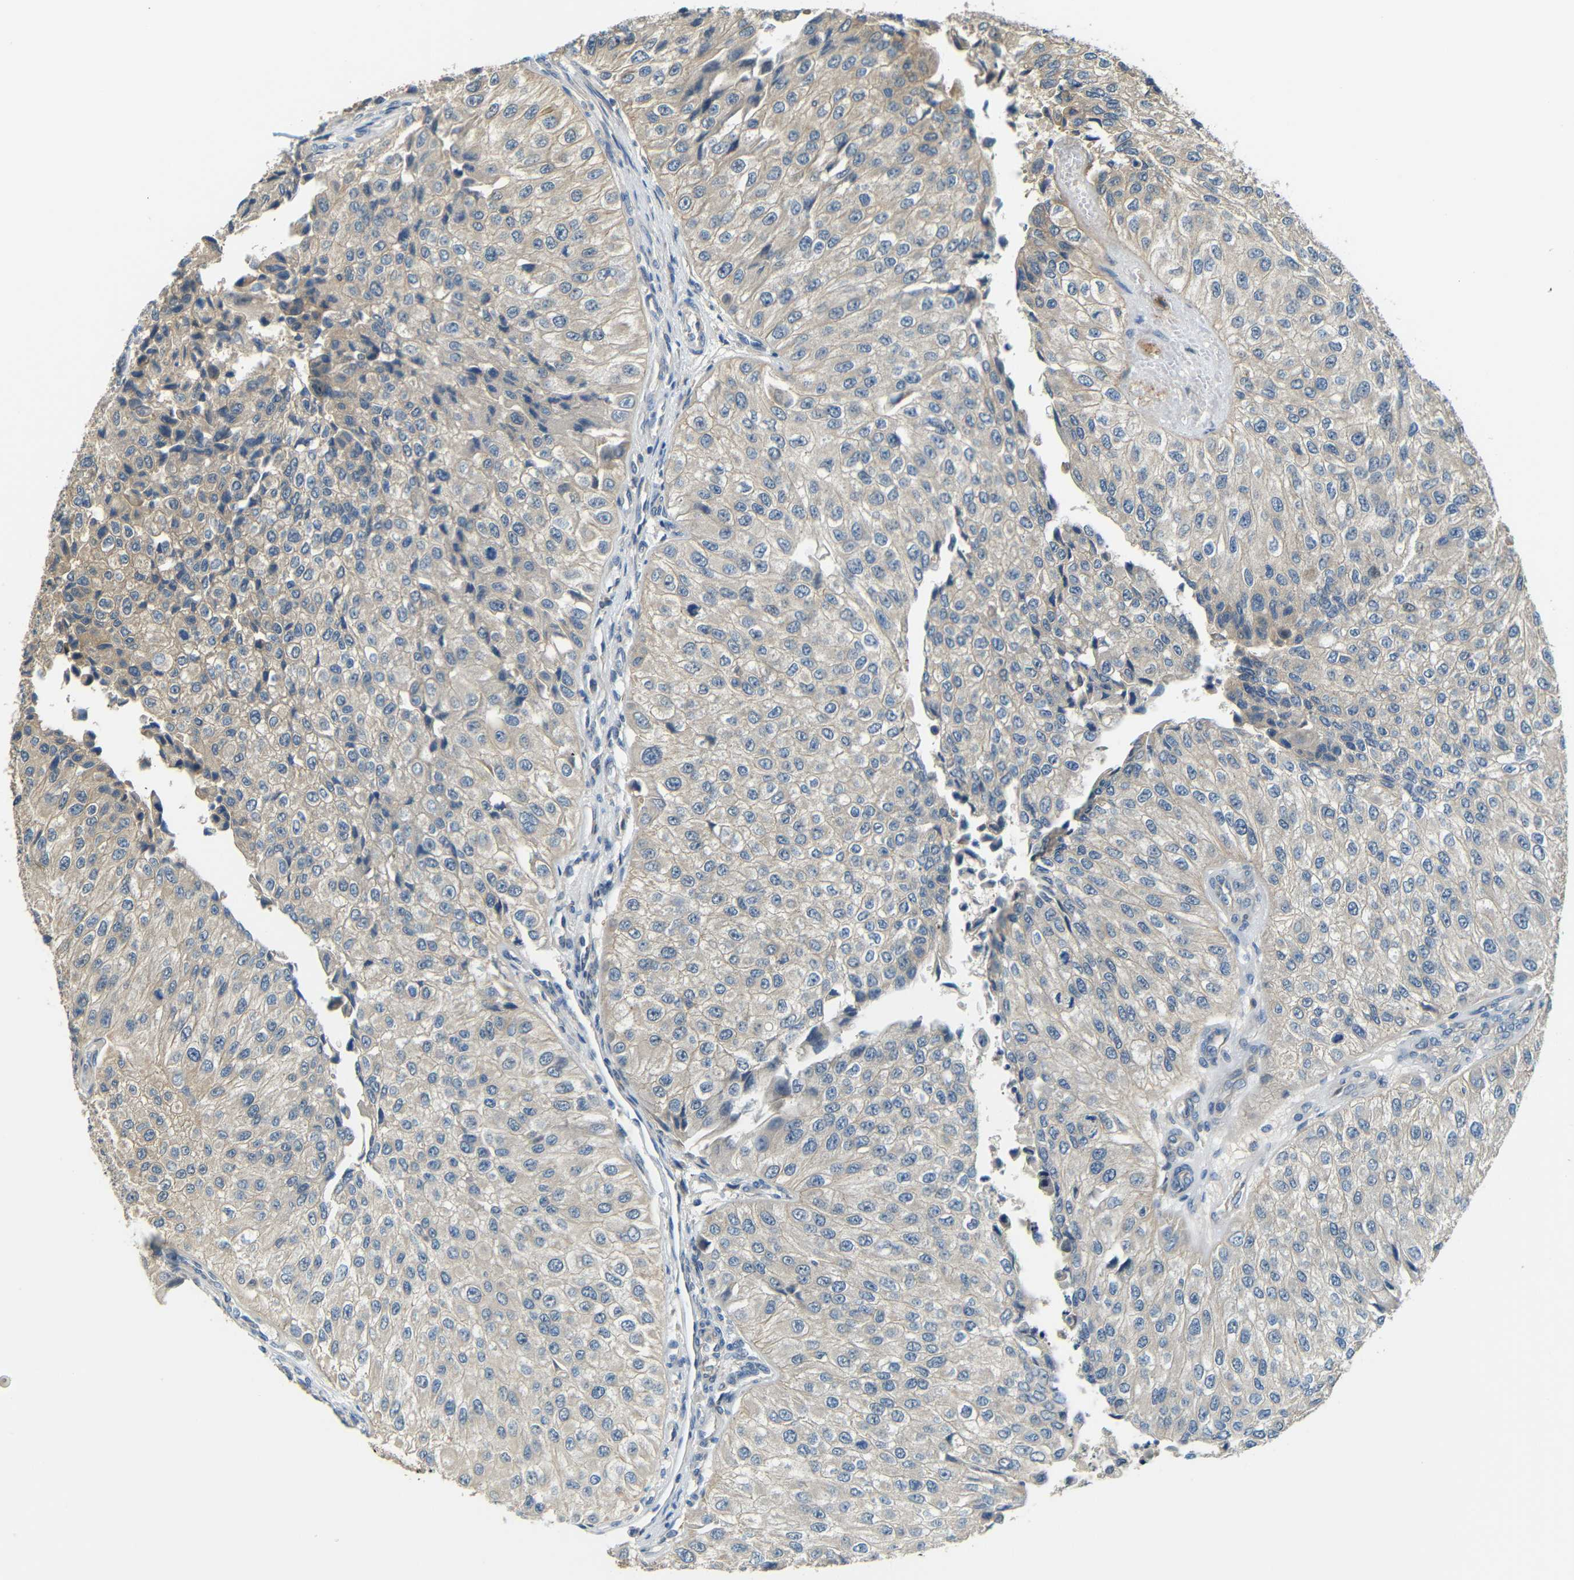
{"staining": {"intensity": "weak", "quantity": "25%-75%", "location": "cytoplasmic/membranous"}, "tissue": "urothelial cancer", "cell_type": "Tumor cells", "image_type": "cancer", "snomed": [{"axis": "morphology", "description": "Urothelial carcinoma, High grade"}, {"axis": "topography", "description": "Kidney"}, {"axis": "topography", "description": "Urinary bladder"}], "caption": "This photomicrograph demonstrates immunohistochemistry (IHC) staining of human urothelial carcinoma (high-grade), with low weak cytoplasmic/membranous staining in approximately 25%-75% of tumor cells.", "gene": "FNDC3A", "patient": {"sex": "male", "age": 77}}